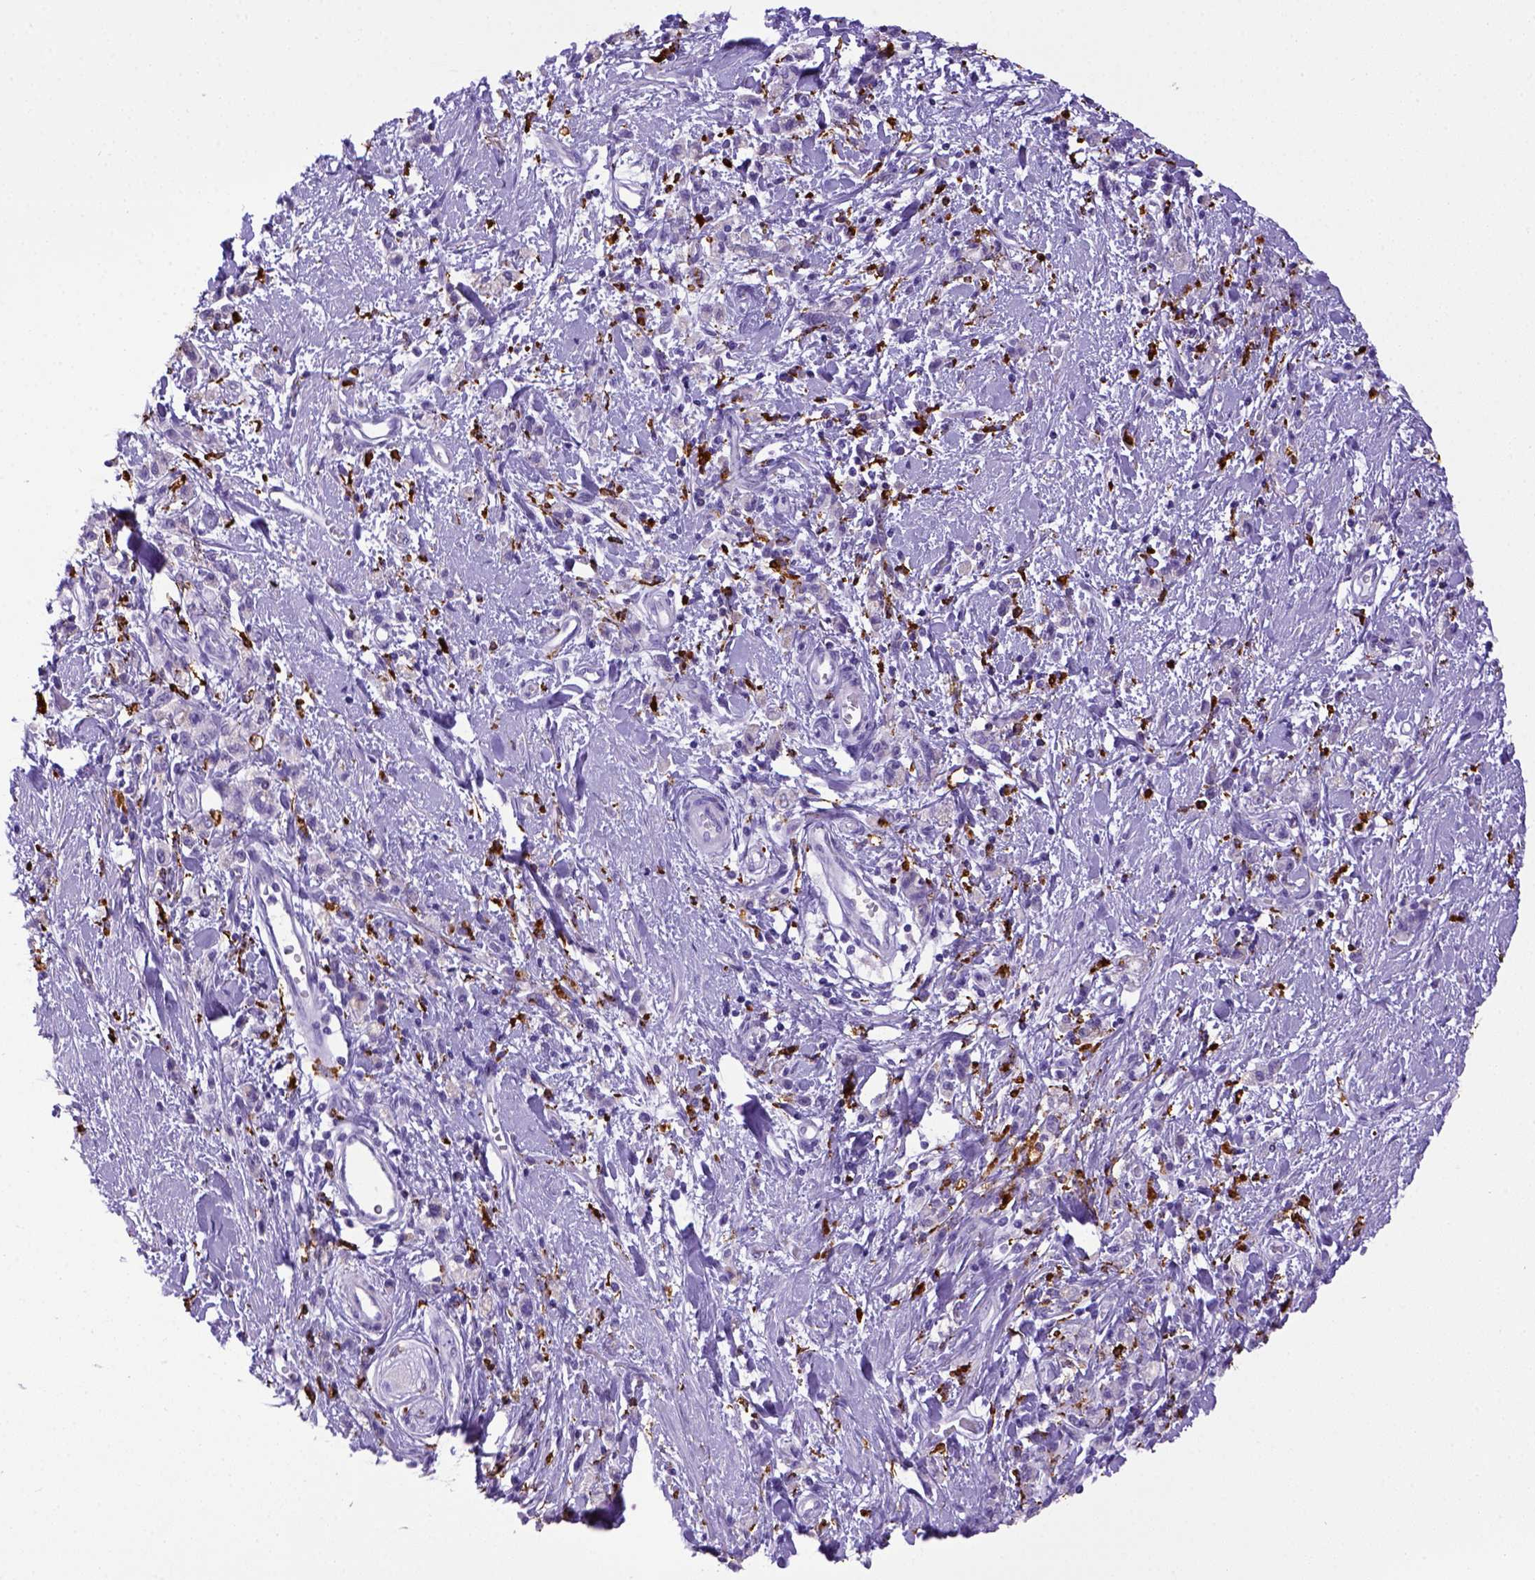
{"staining": {"intensity": "negative", "quantity": "none", "location": "none"}, "tissue": "stomach cancer", "cell_type": "Tumor cells", "image_type": "cancer", "snomed": [{"axis": "morphology", "description": "Adenocarcinoma, NOS"}, {"axis": "topography", "description": "Stomach"}], "caption": "Immunohistochemistry (IHC) photomicrograph of neoplastic tissue: human stomach adenocarcinoma stained with DAB (3,3'-diaminobenzidine) displays no significant protein staining in tumor cells. (Stains: DAB (3,3'-diaminobenzidine) immunohistochemistry (IHC) with hematoxylin counter stain, Microscopy: brightfield microscopy at high magnification).", "gene": "CD68", "patient": {"sex": "male", "age": 77}}